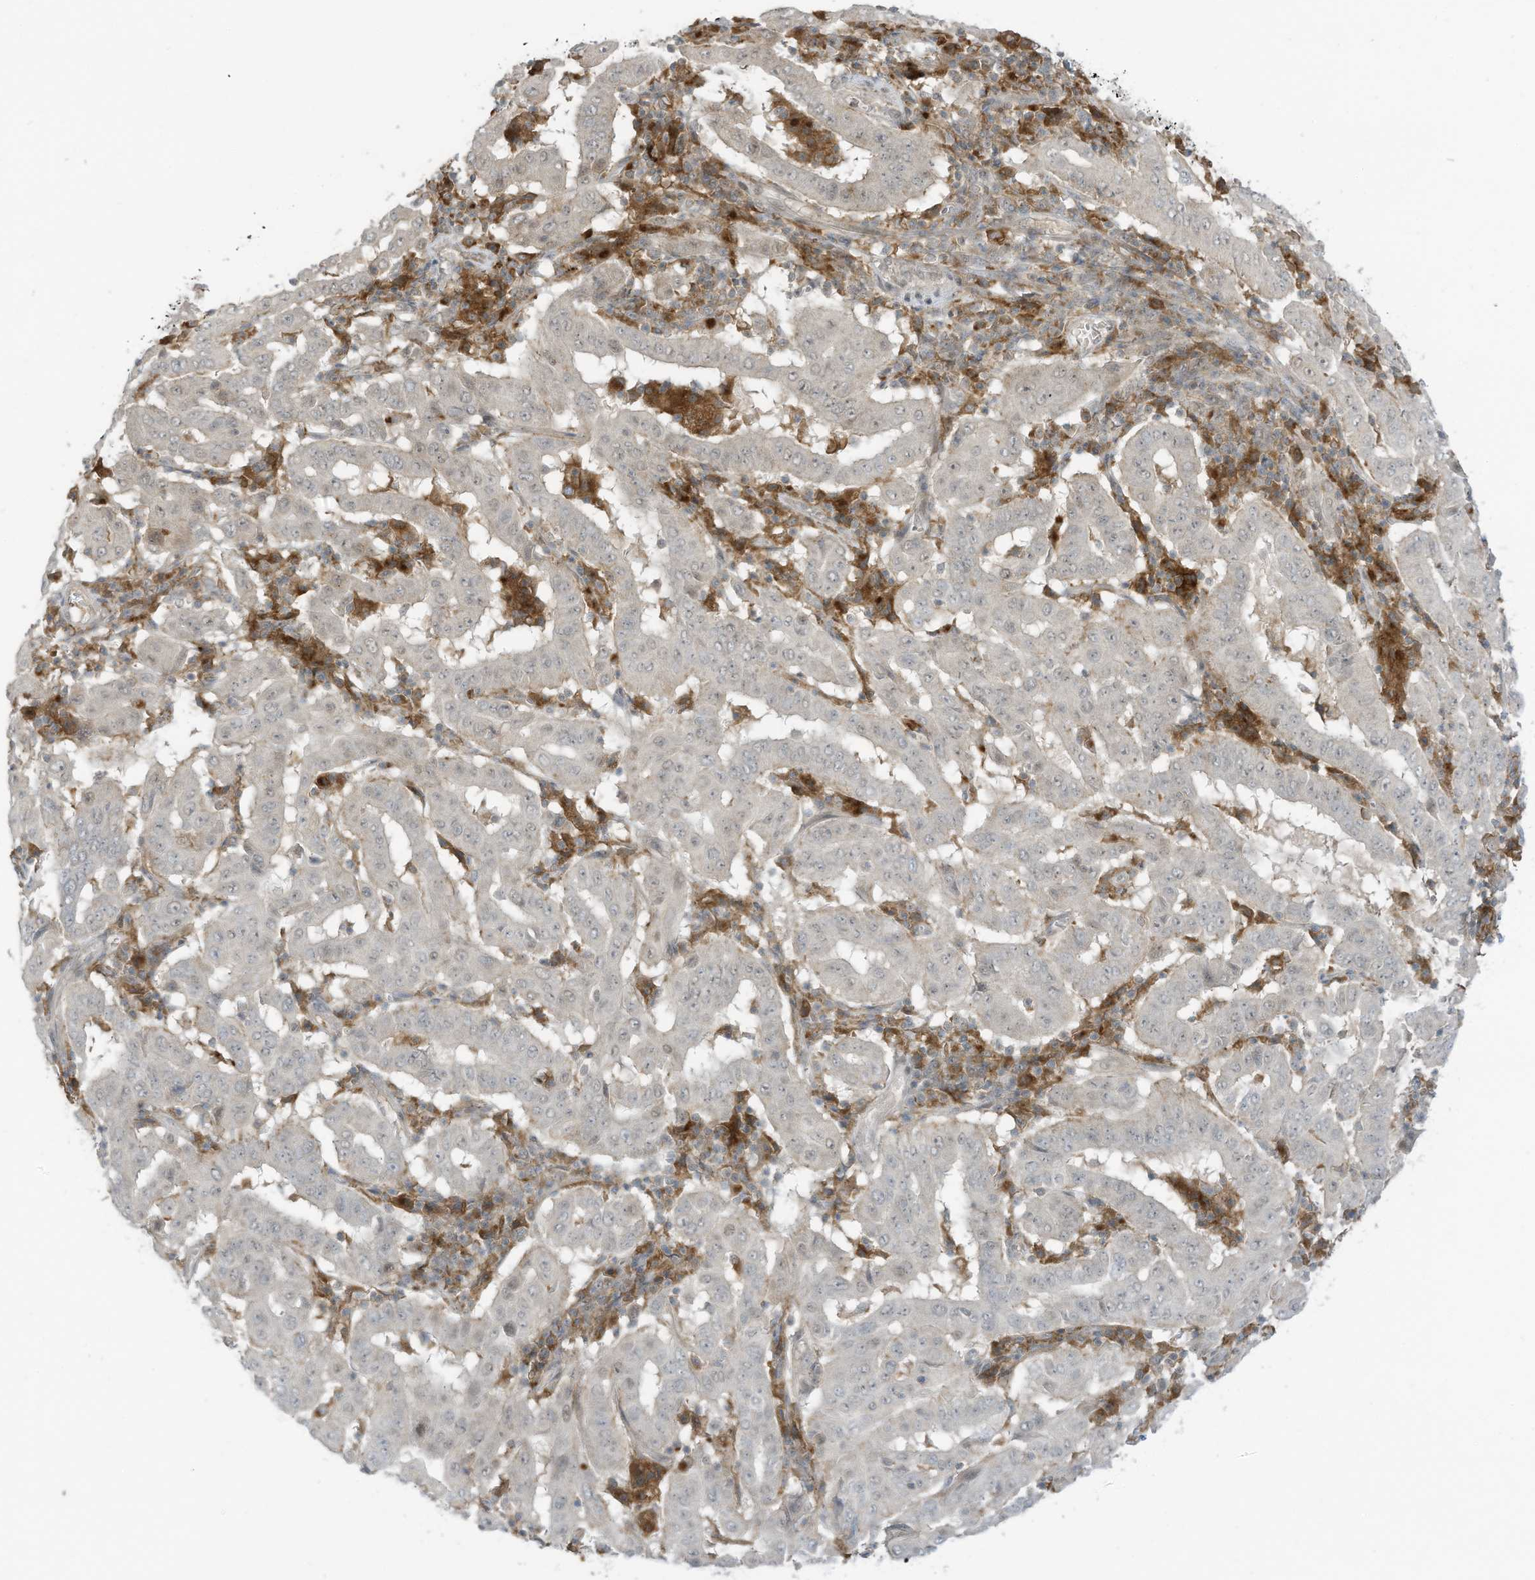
{"staining": {"intensity": "negative", "quantity": "none", "location": "none"}, "tissue": "pancreatic cancer", "cell_type": "Tumor cells", "image_type": "cancer", "snomed": [{"axis": "morphology", "description": "Adenocarcinoma, NOS"}, {"axis": "topography", "description": "Pancreas"}], "caption": "Tumor cells are negative for brown protein staining in pancreatic cancer (adenocarcinoma). Nuclei are stained in blue.", "gene": "DZIP3", "patient": {"sex": "male", "age": 63}}